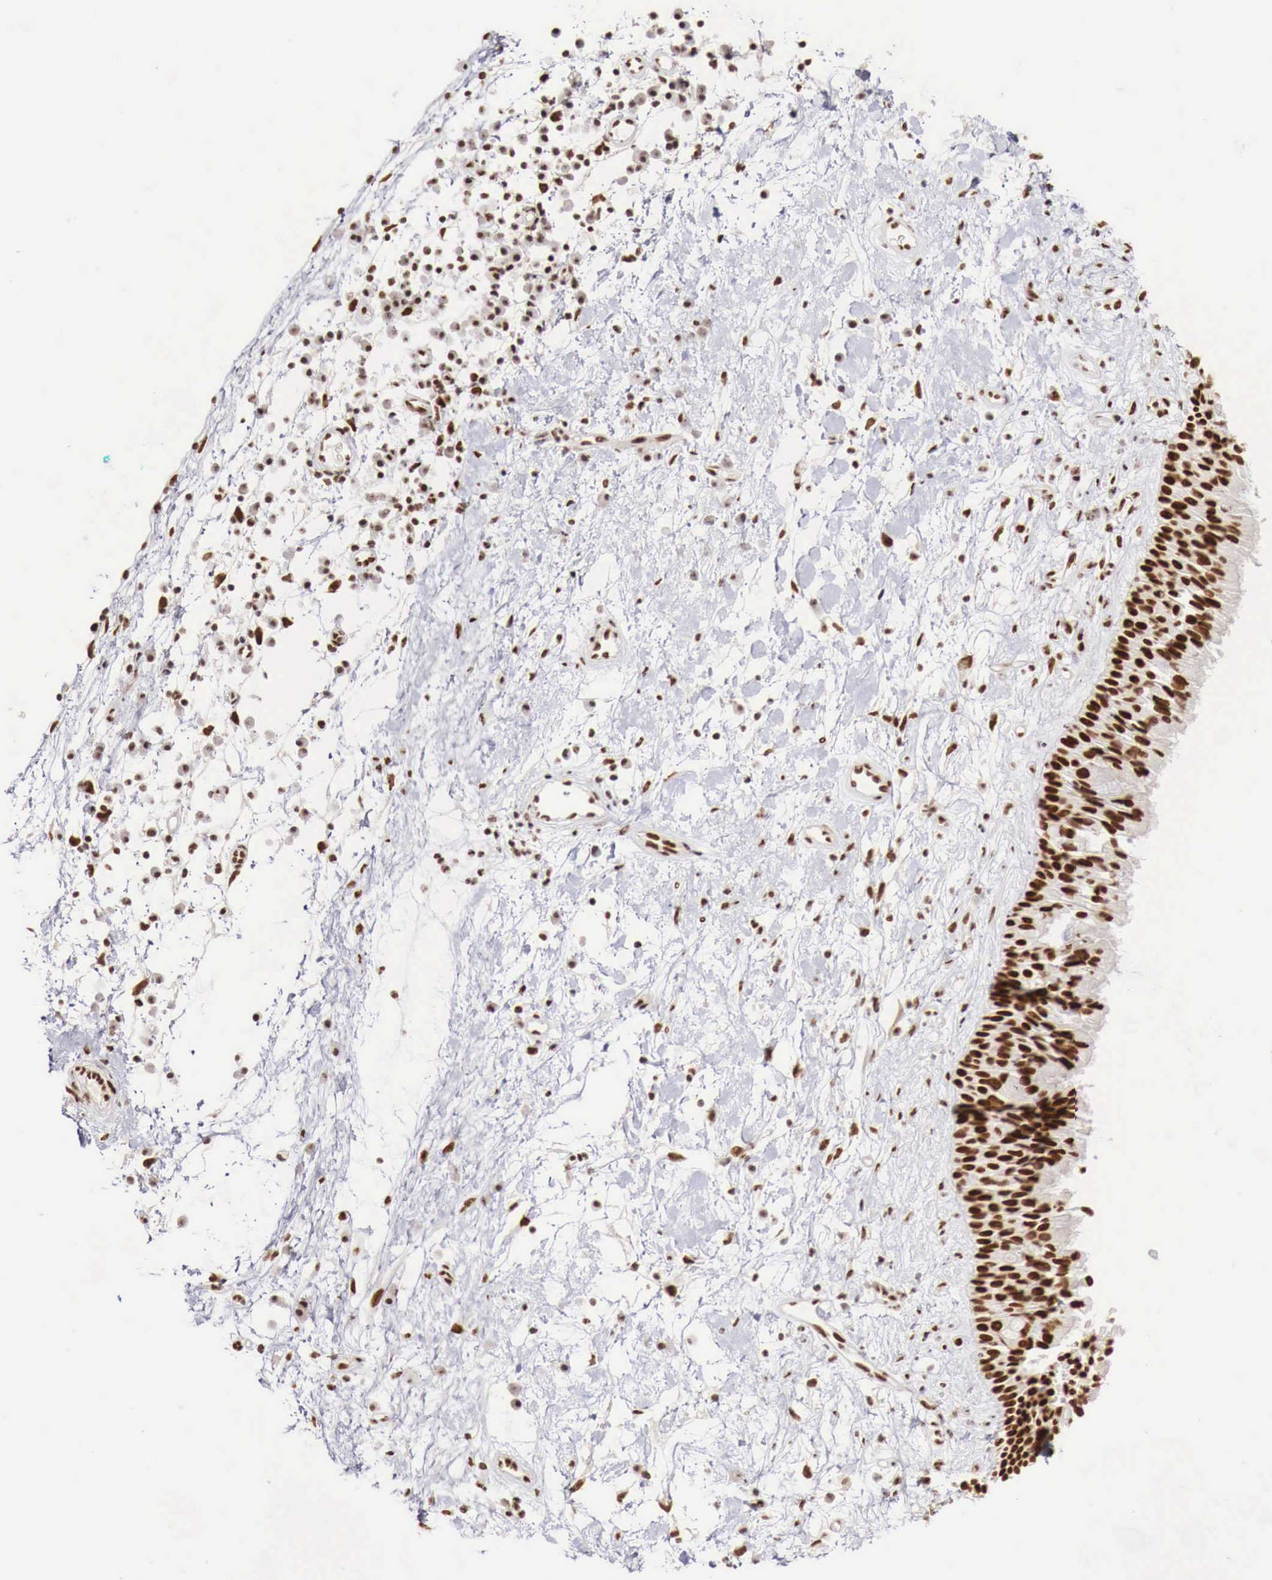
{"staining": {"intensity": "strong", "quantity": ">75%", "location": "nuclear"}, "tissue": "nasopharynx", "cell_type": "Respiratory epithelial cells", "image_type": "normal", "snomed": [{"axis": "morphology", "description": "Normal tissue, NOS"}, {"axis": "topography", "description": "Nasopharynx"}], "caption": "Protein expression by IHC displays strong nuclear expression in about >75% of respiratory epithelial cells in benign nasopharynx. The protein of interest is shown in brown color, while the nuclei are stained blue.", "gene": "PHF14", "patient": {"sex": "male", "age": 13}}